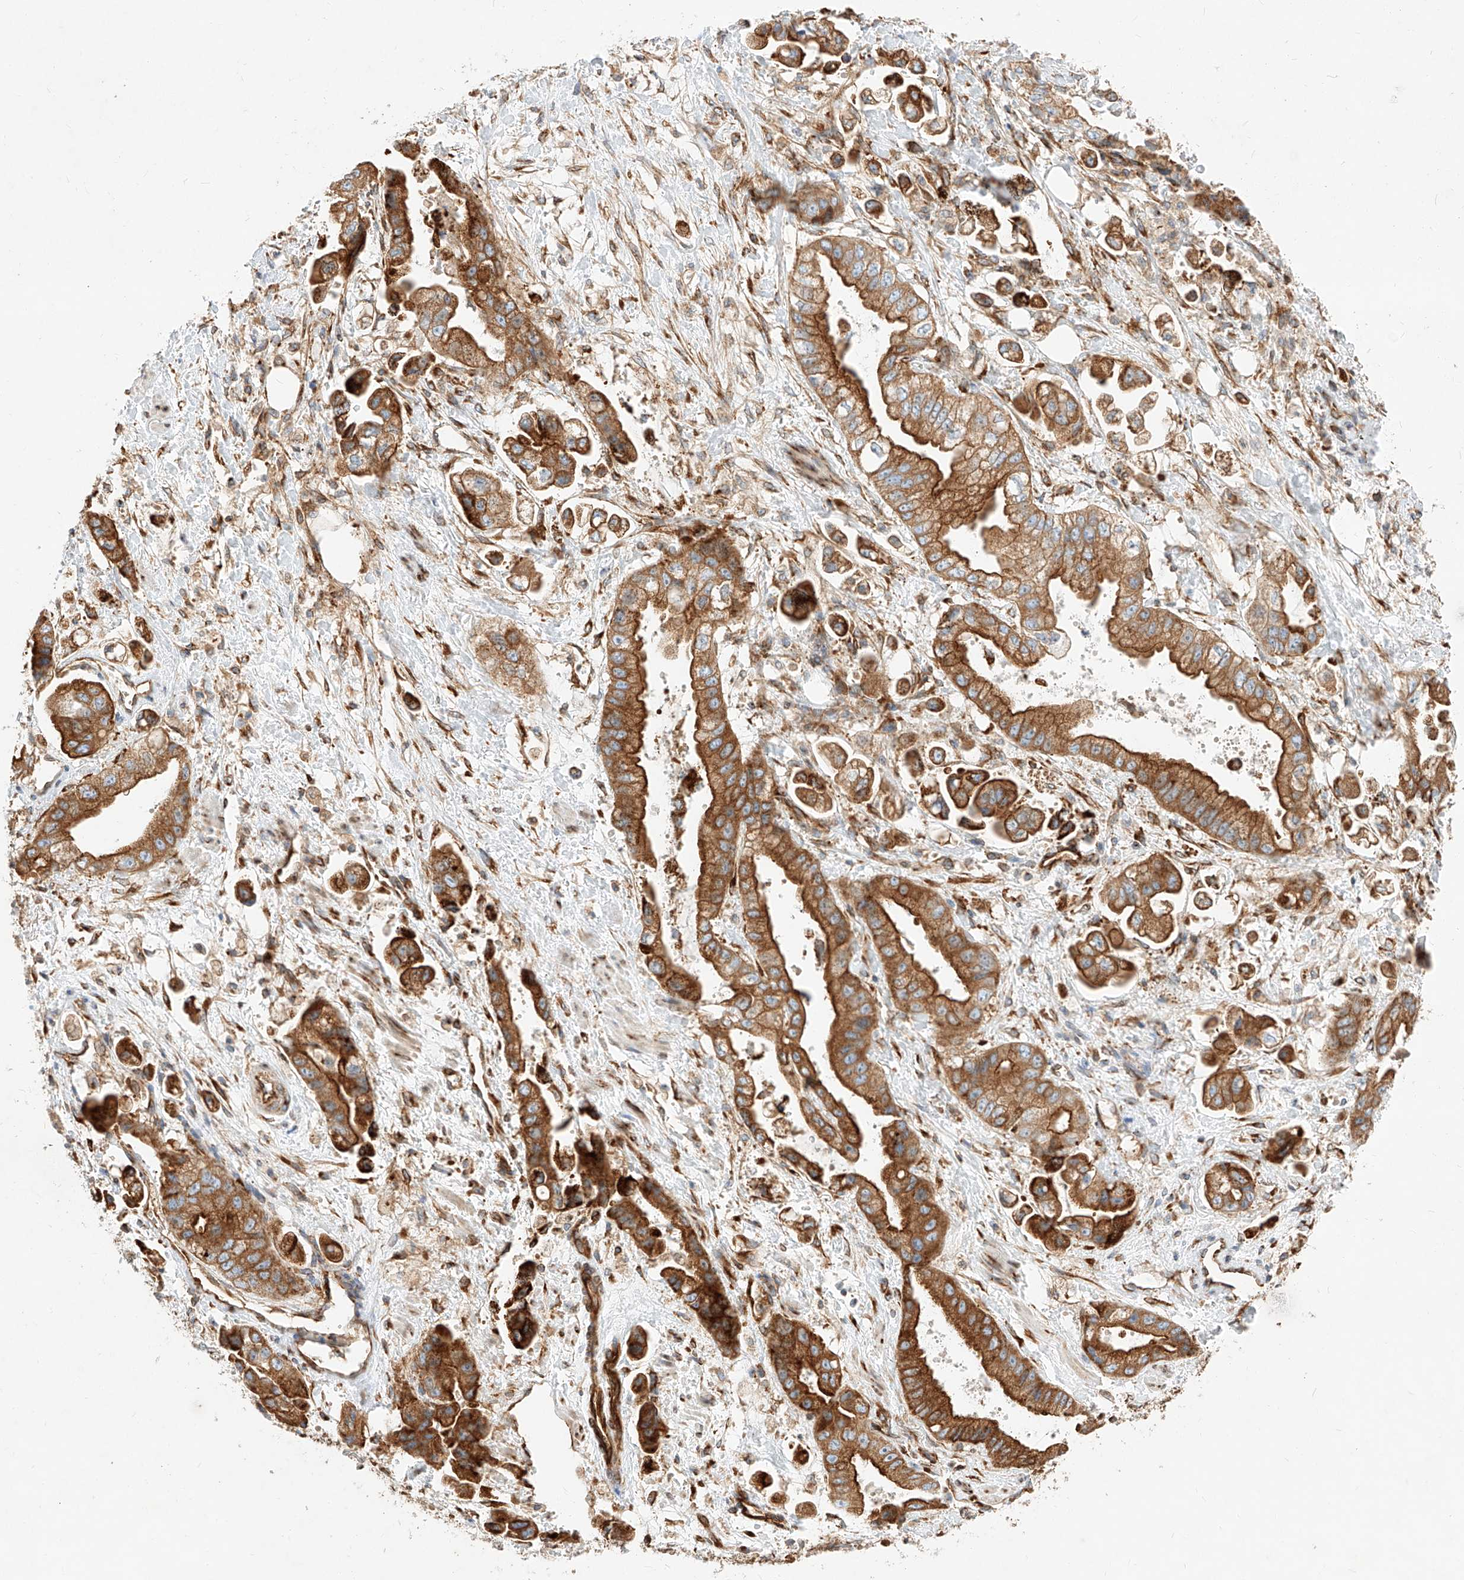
{"staining": {"intensity": "strong", "quantity": ">75%", "location": "cytoplasmic/membranous"}, "tissue": "stomach cancer", "cell_type": "Tumor cells", "image_type": "cancer", "snomed": [{"axis": "morphology", "description": "Adenocarcinoma, NOS"}, {"axis": "topography", "description": "Stomach"}], "caption": "A micrograph showing strong cytoplasmic/membranous staining in approximately >75% of tumor cells in stomach adenocarcinoma, as visualized by brown immunohistochemical staining.", "gene": "CSGALNACT2", "patient": {"sex": "male", "age": 62}}